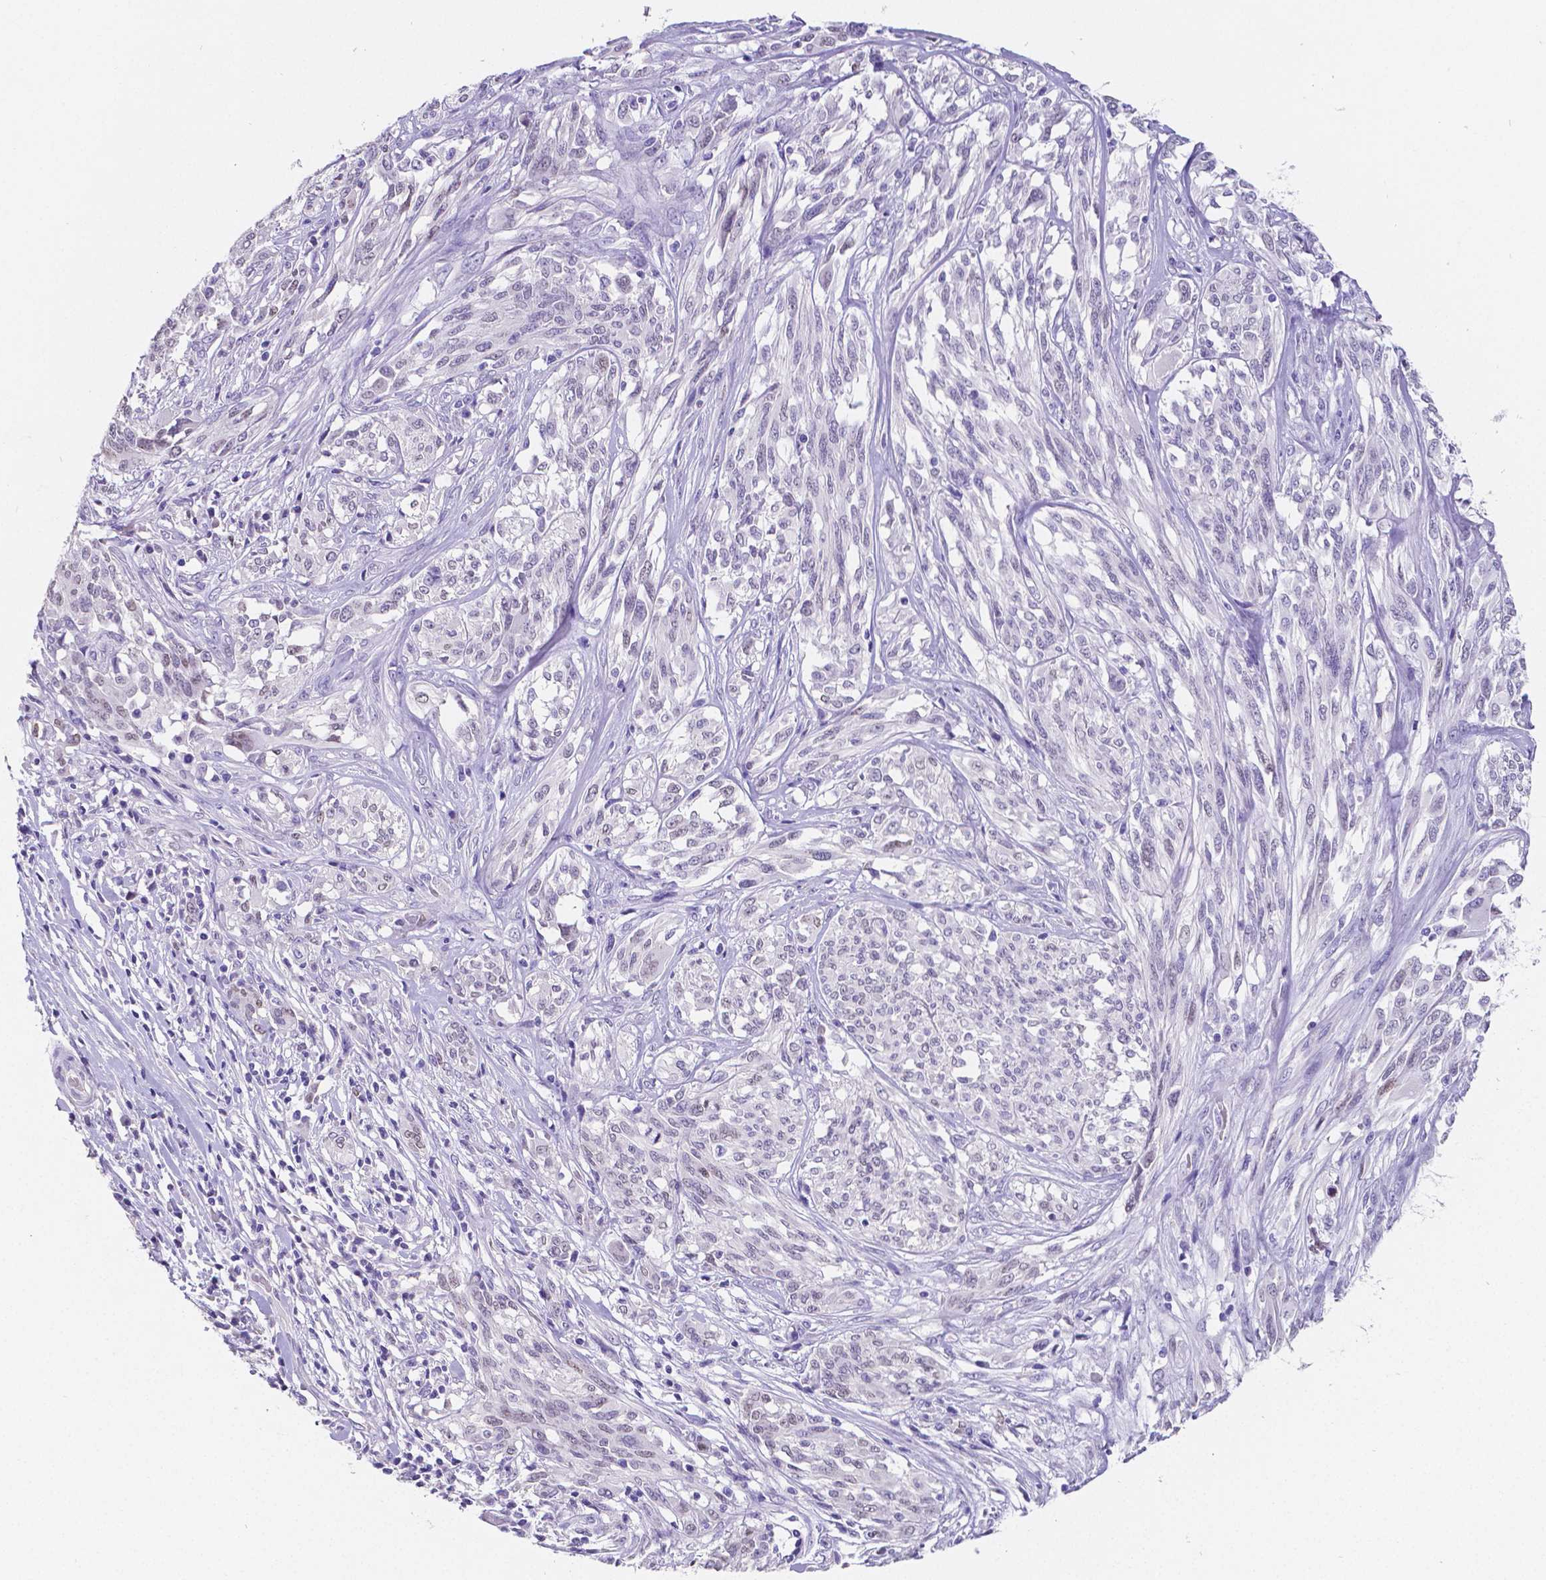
{"staining": {"intensity": "negative", "quantity": "none", "location": "none"}, "tissue": "melanoma", "cell_type": "Tumor cells", "image_type": "cancer", "snomed": [{"axis": "morphology", "description": "Malignant melanoma, NOS"}, {"axis": "topography", "description": "Skin"}], "caption": "Immunohistochemistry photomicrograph of malignant melanoma stained for a protein (brown), which shows no staining in tumor cells.", "gene": "SATB2", "patient": {"sex": "female", "age": 91}}